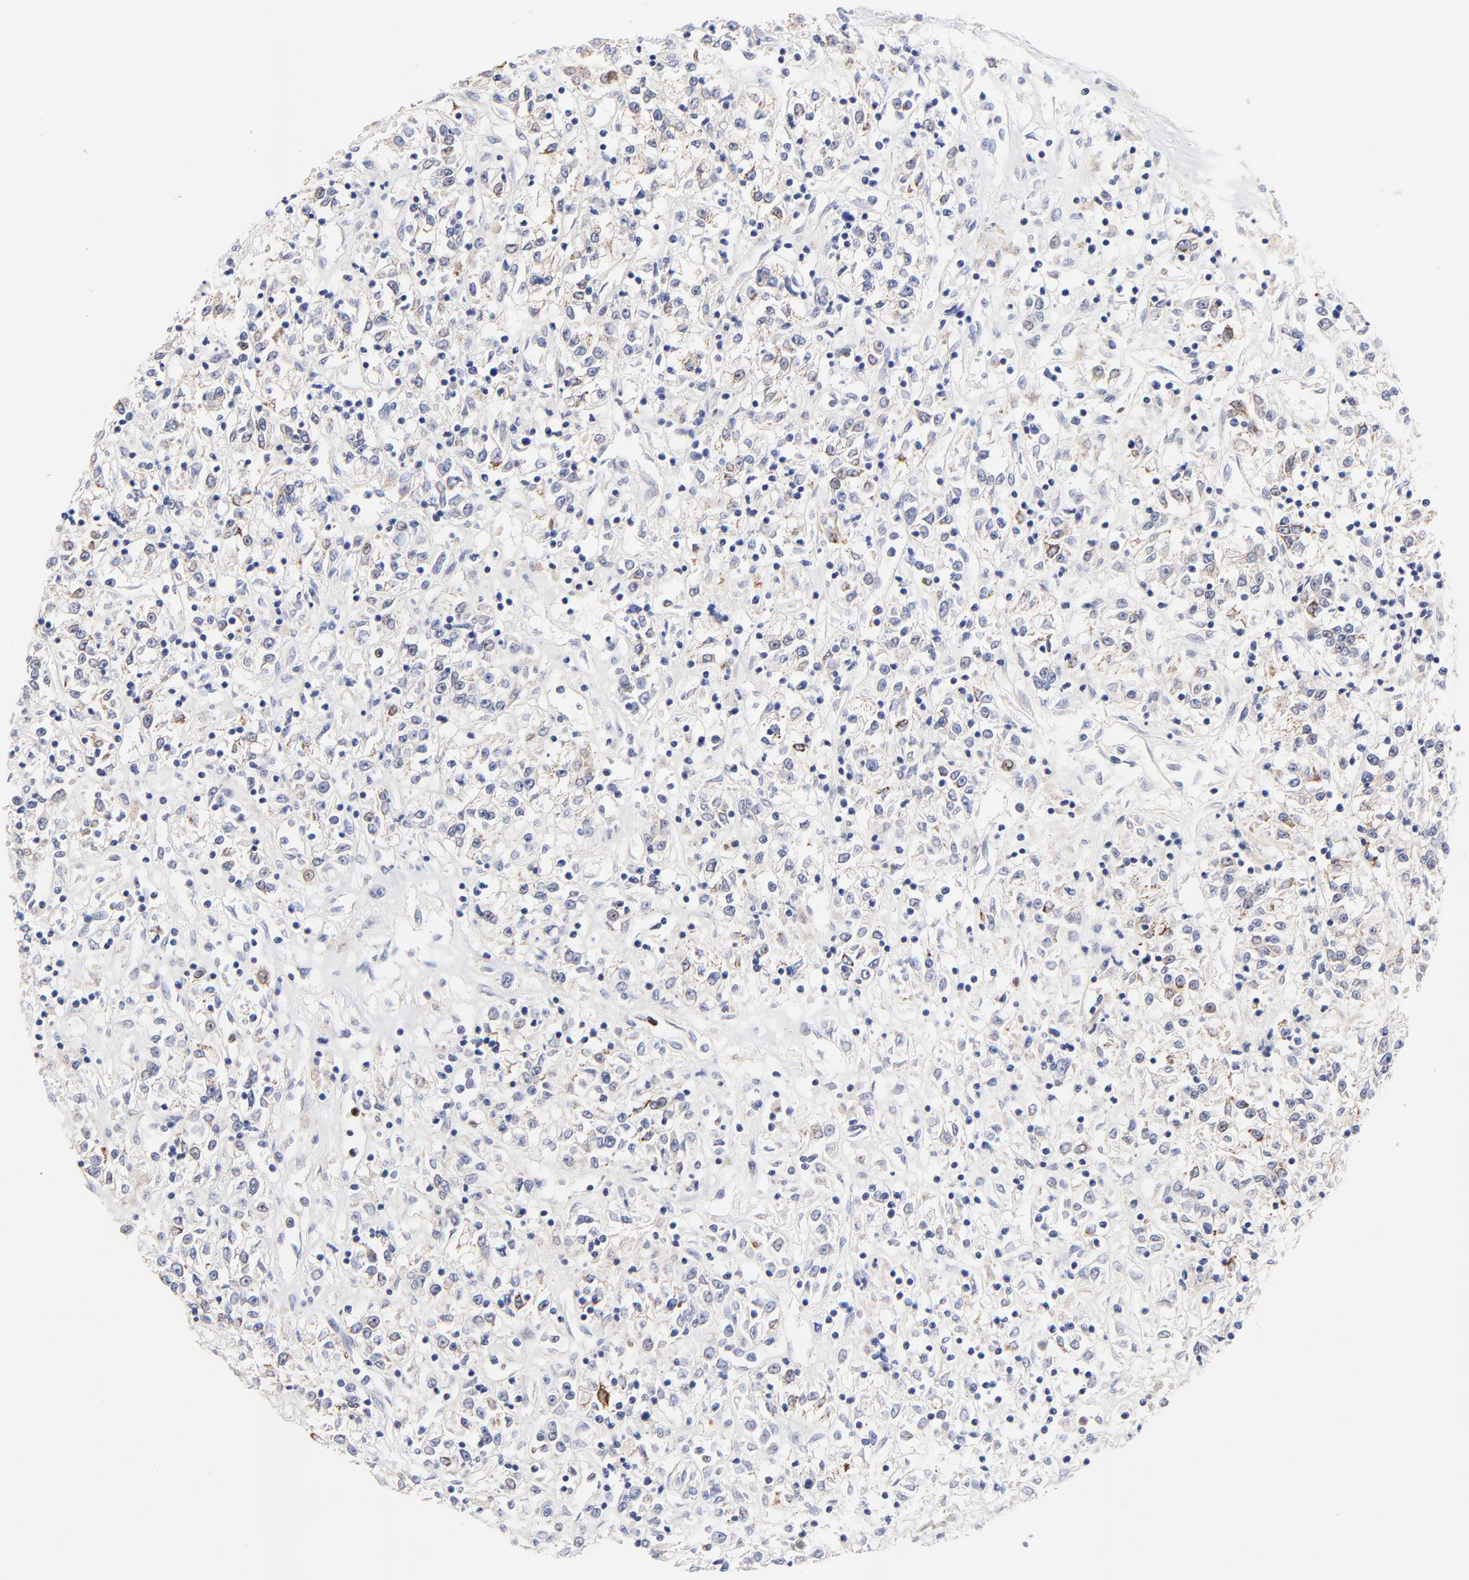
{"staining": {"intensity": "weak", "quantity": "<25%", "location": "cytoplasmic/membranous"}, "tissue": "renal cancer", "cell_type": "Tumor cells", "image_type": "cancer", "snomed": [{"axis": "morphology", "description": "Adenocarcinoma, NOS"}, {"axis": "topography", "description": "Kidney"}], "caption": "This is an IHC image of renal cancer. There is no positivity in tumor cells.", "gene": "FBXO10", "patient": {"sex": "female", "age": 76}}